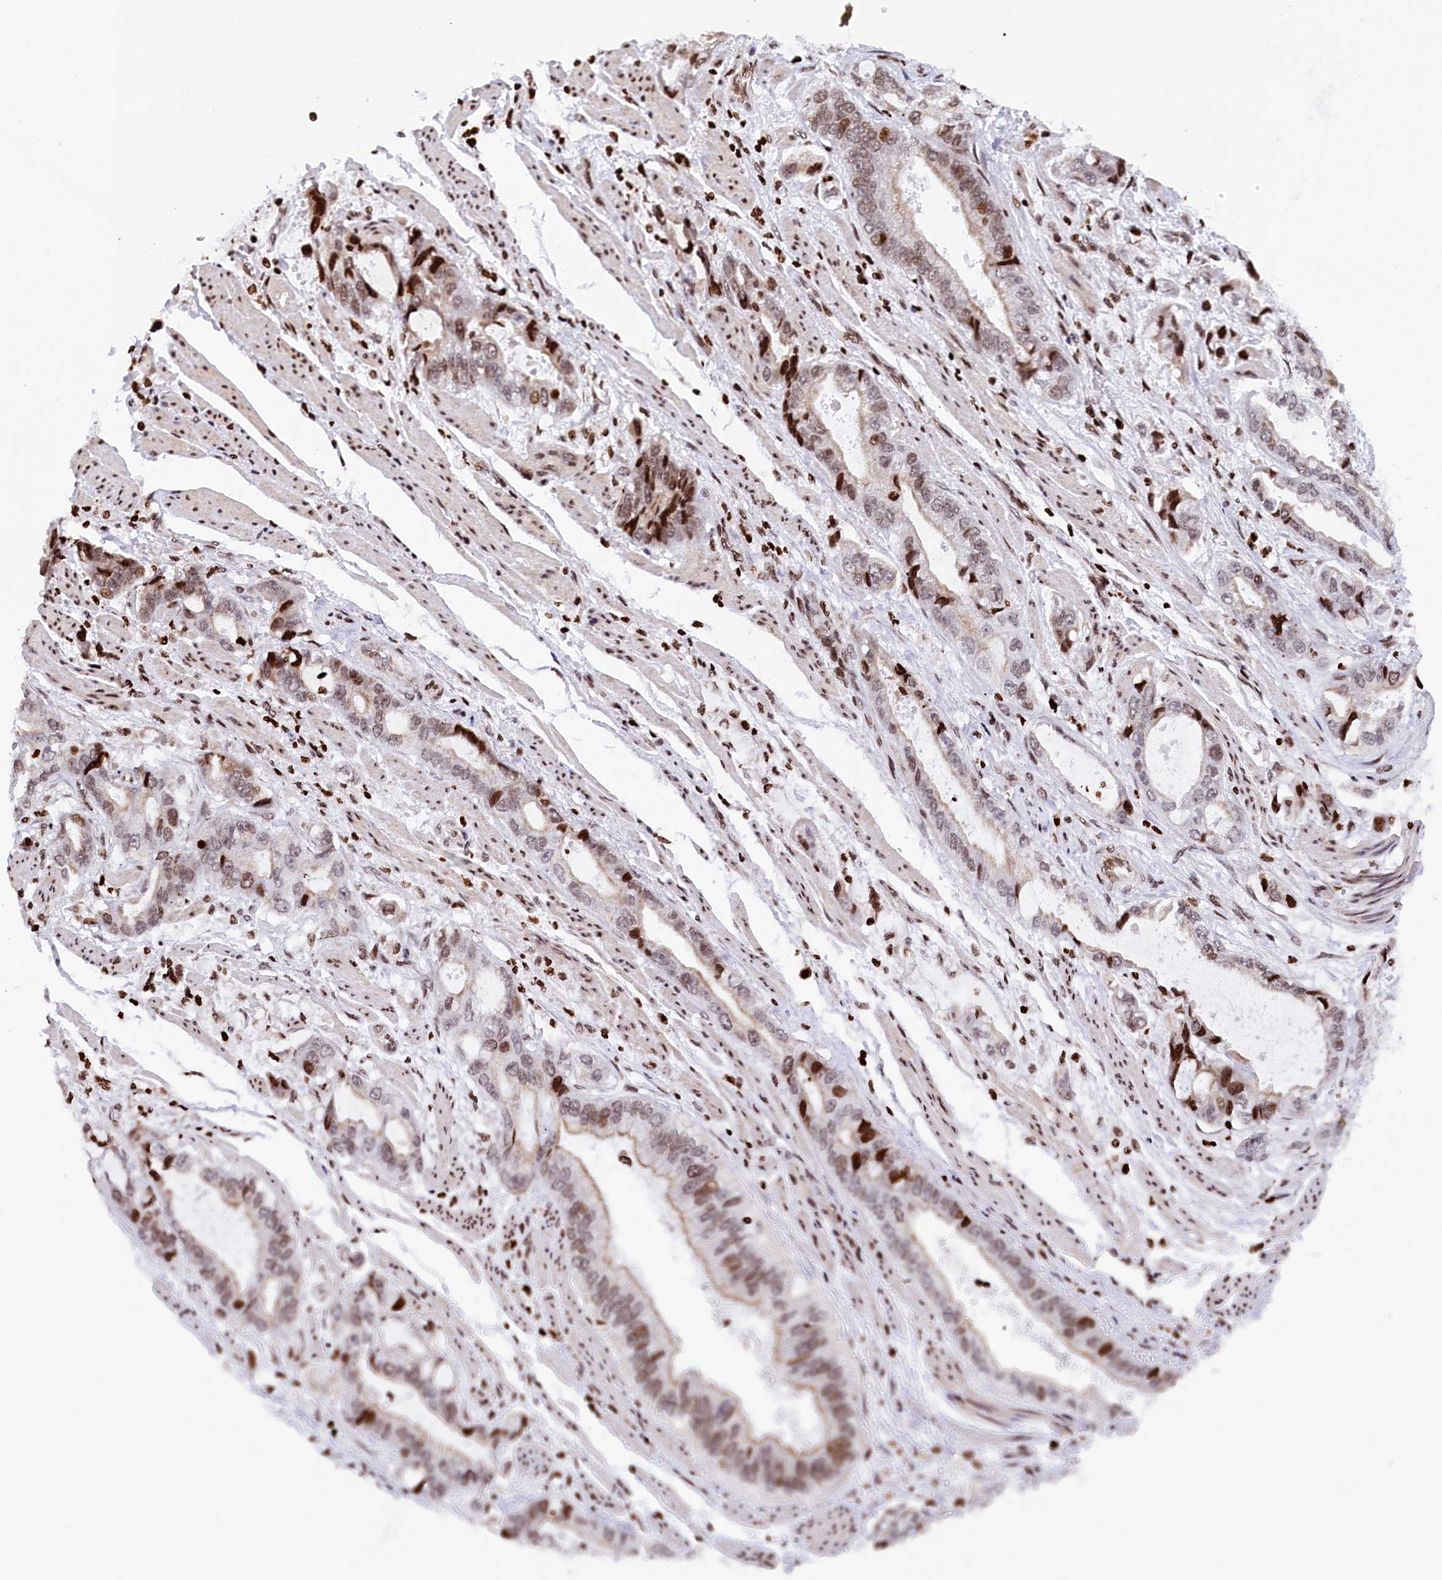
{"staining": {"intensity": "strong", "quantity": "<25%", "location": "nuclear"}, "tissue": "stomach cancer", "cell_type": "Tumor cells", "image_type": "cancer", "snomed": [{"axis": "morphology", "description": "Adenocarcinoma, NOS"}, {"axis": "topography", "description": "Stomach"}], "caption": "Human stomach adenocarcinoma stained for a protein (brown) displays strong nuclear positive staining in approximately <25% of tumor cells.", "gene": "TIMM29", "patient": {"sex": "male", "age": 62}}